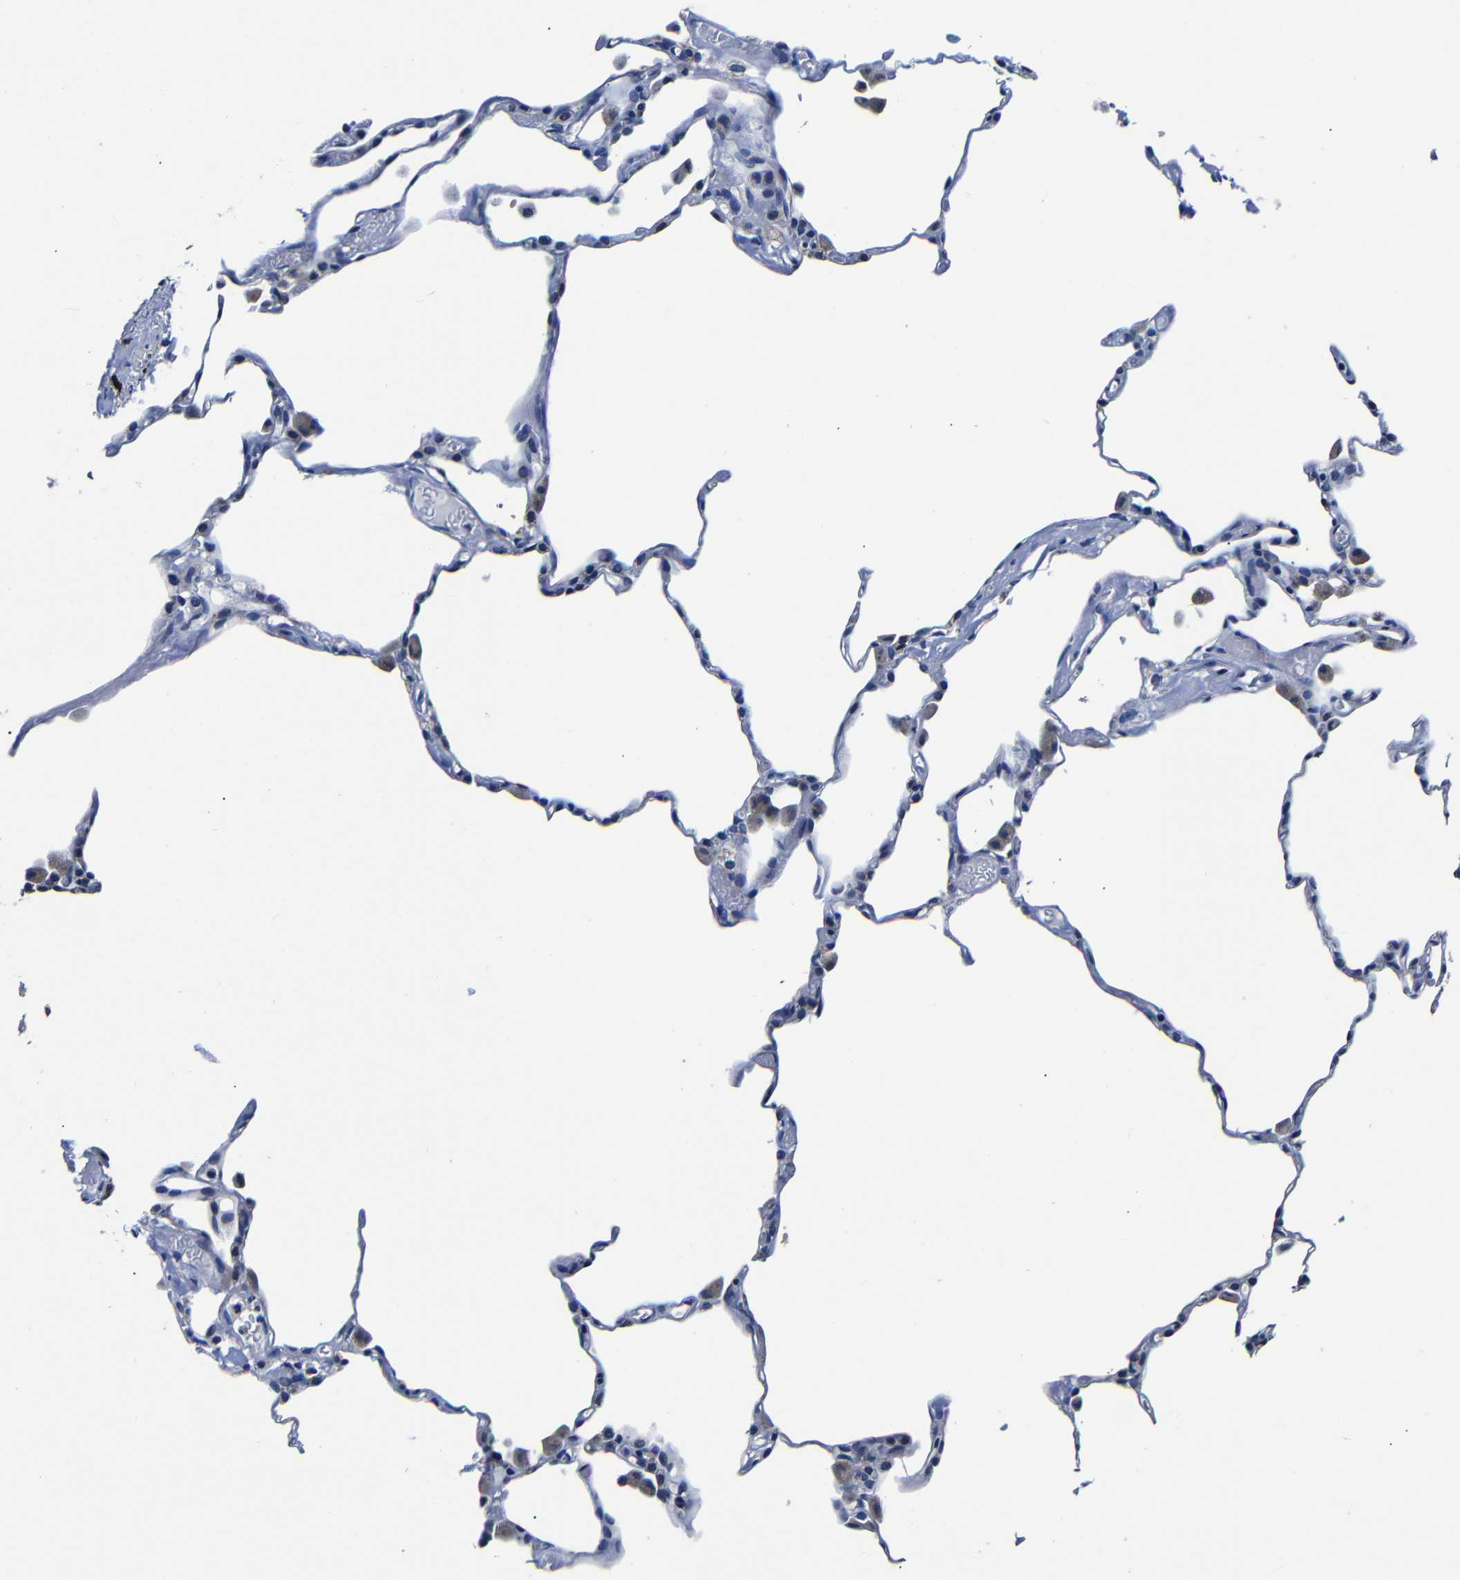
{"staining": {"intensity": "negative", "quantity": "none", "location": "none"}, "tissue": "lung", "cell_type": "Alveolar cells", "image_type": "normal", "snomed": [{"axis": "morphology", "description": "Normal tissue, NOS"}, {"axis": "topography", "description": "Lung"}], "caption": "This histopathology image is of unremarkable lung stained with immunohistochemistry to label a protein in brown with the nuclei are counter-stained blue. There is no staining in alveolar cells. (DAB immunohistochemistry (IHC) with hematoxylin counter stain).", "gene": "DEPP1", "patient": {"sex": "female", "age": 49}}